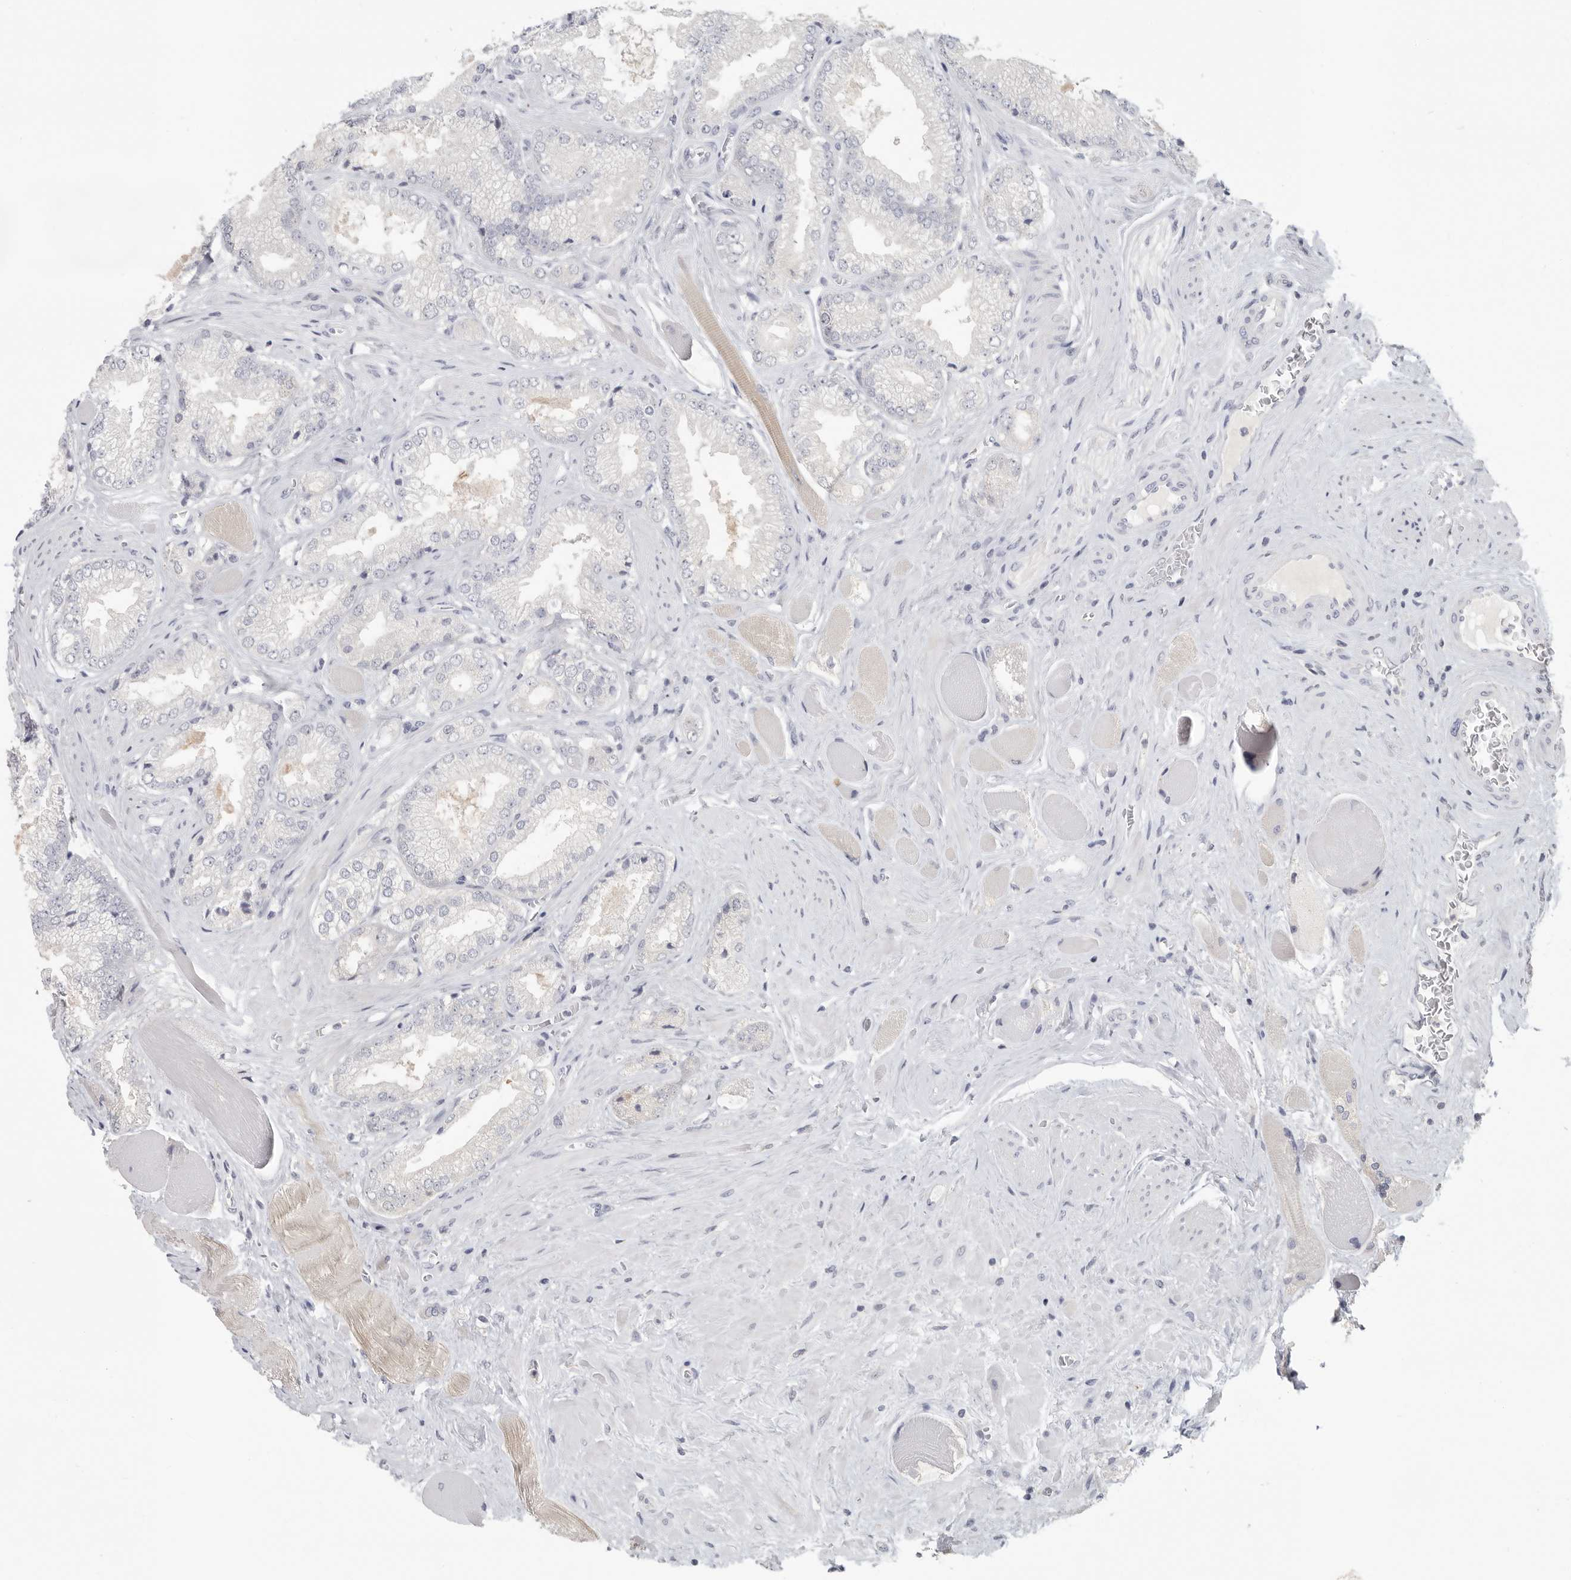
{"staining": {"intensity": "negative", "quantity": "none", "location": "none"}, "tissue": "prostate cancer", "cell_type": "Tumor cells", "image_type": "cancer", "snomed": [{"axis": "morphology", "description": "Adenocarcinoma, High grade"}, {"axis": "topography", "description": "Prostate"}], "caption": "This is a histopathology image of immunohistochemistry (IHC) staining of prostate cancer (adenocarcinoma (high-grade)), which shows no staining in tumor cells. (DAB immunohistochemistry (IHC), high magnification).", "gene": "DNAJC11", "patient": {"sex": "male", "age": 58}}